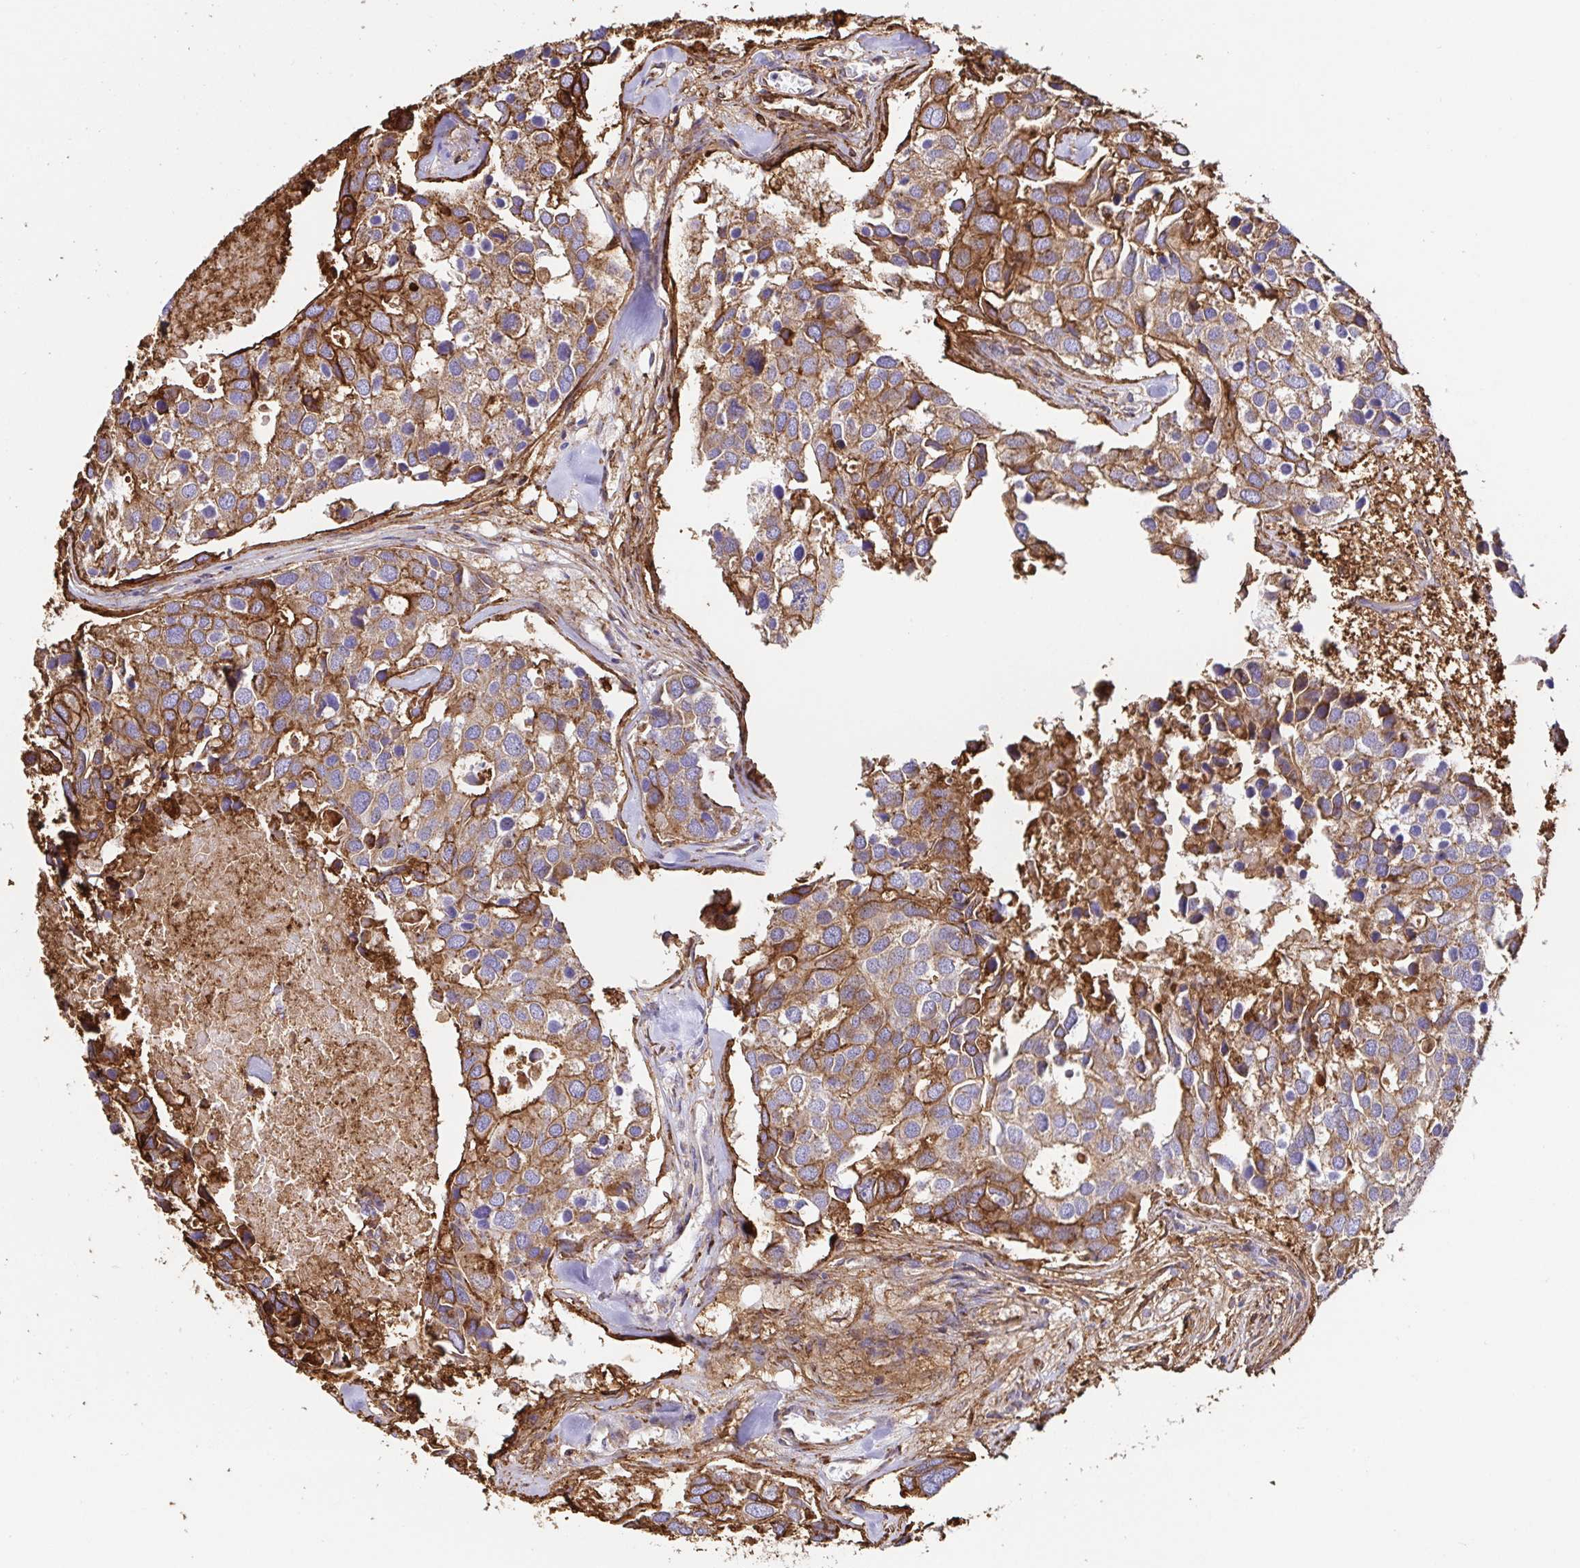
{"staining": {"intensity": "moderate", "quantity": ">75%", "location": "cytoplasmic/membranous"}, "tissue": "breast cancer", "cell_type": "Tumor cells", "image_type": "cancer", "snomed": [{"axis": "morphology", "description": "Duct carcinoma"}, {"axis": "topography", "description": "Breast"}], "caption": "Human breast infiltrating ductal carcinoma stained with a brown dye reveals moderate cytoplasmic/membranous positive expression in about >75% of tumor cells.", "gene": "ANXA2", "patient": {"sex": "female", "age": 83}}